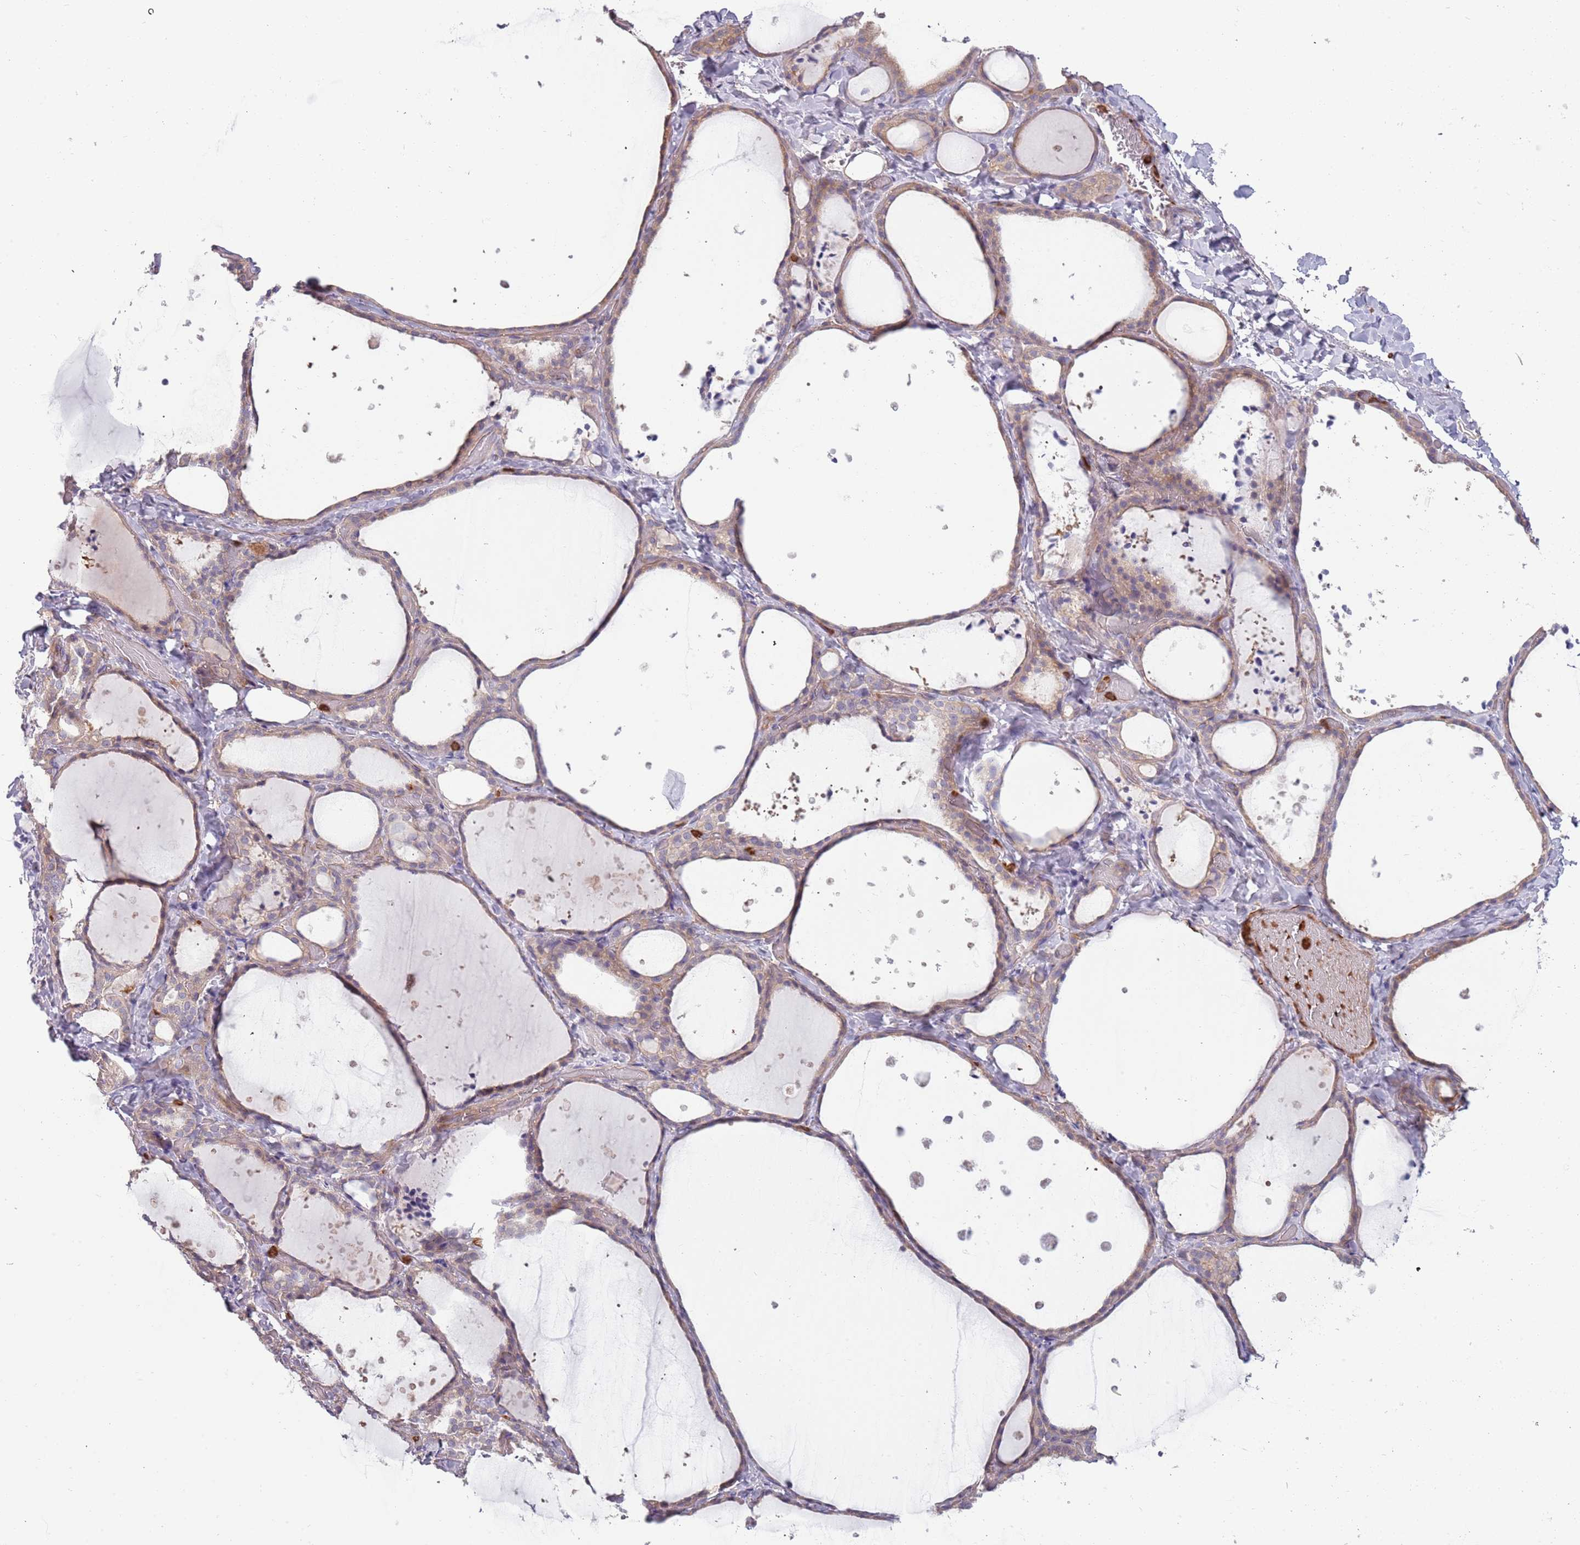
{"staining": {"intensity": "weak", "quantity": "25%-75%", "location": "cytoplasmic/membranous"}, "tissue": "thyroid gland", "cell_type": "Glandular cells", "image_type": "normal", "snomed": [{"axis": "morphology", "description": "Normal tissue, NOS"}, {"axis": "topography", "description": "Thyroid gland"}], "caption": "Immunohistochemistry (IHC) image of benign thyroid gland: thyroid gland stained using immunohistochemistry displays low levels of weak protein expression localized specifically in the cytoplasmic/membranous of glandular cells, appearing as a cytoplasmic/membranous brown color.", "gene": "NADK", "patient": {"sex": "female", "age": 44}}